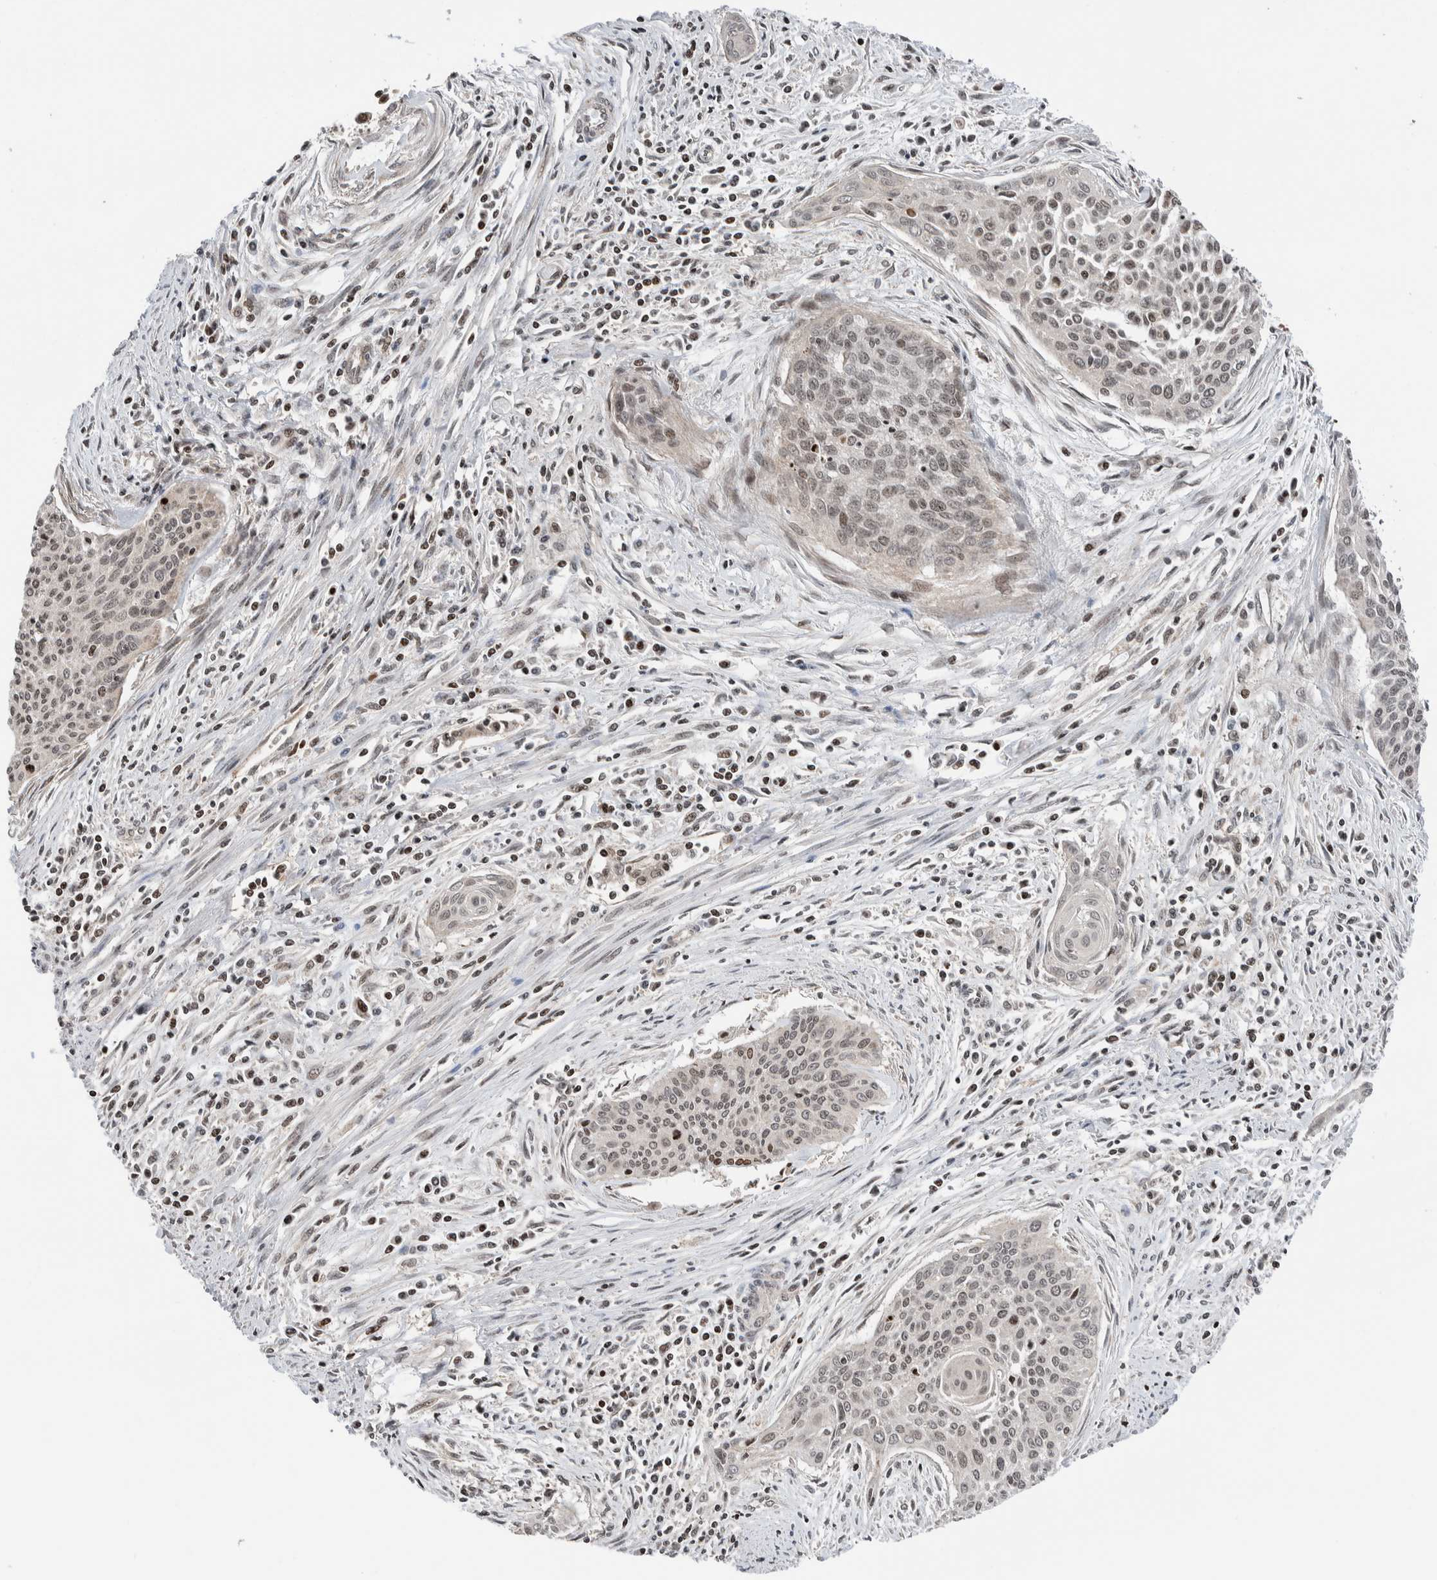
{"staining": {"intensity": "moderate", "quantity": "<25%", "location": "nuclear"}, "tissue": "cervical cancer", "cell_type": "Tumor cells", "image_type": "cancer", "snomed": [{"axis": "morphology", "description": "Squamous cell carcinoma, NOS"}, {"axis": "topography", "description": "Cervix"}], "caption": "Moderate nuclear protein expression is seen in approximately <25% of tumor cells in cervical cancer.", "gene": "NPLOC4", "patient": {"sex": "female", "age": 55}}